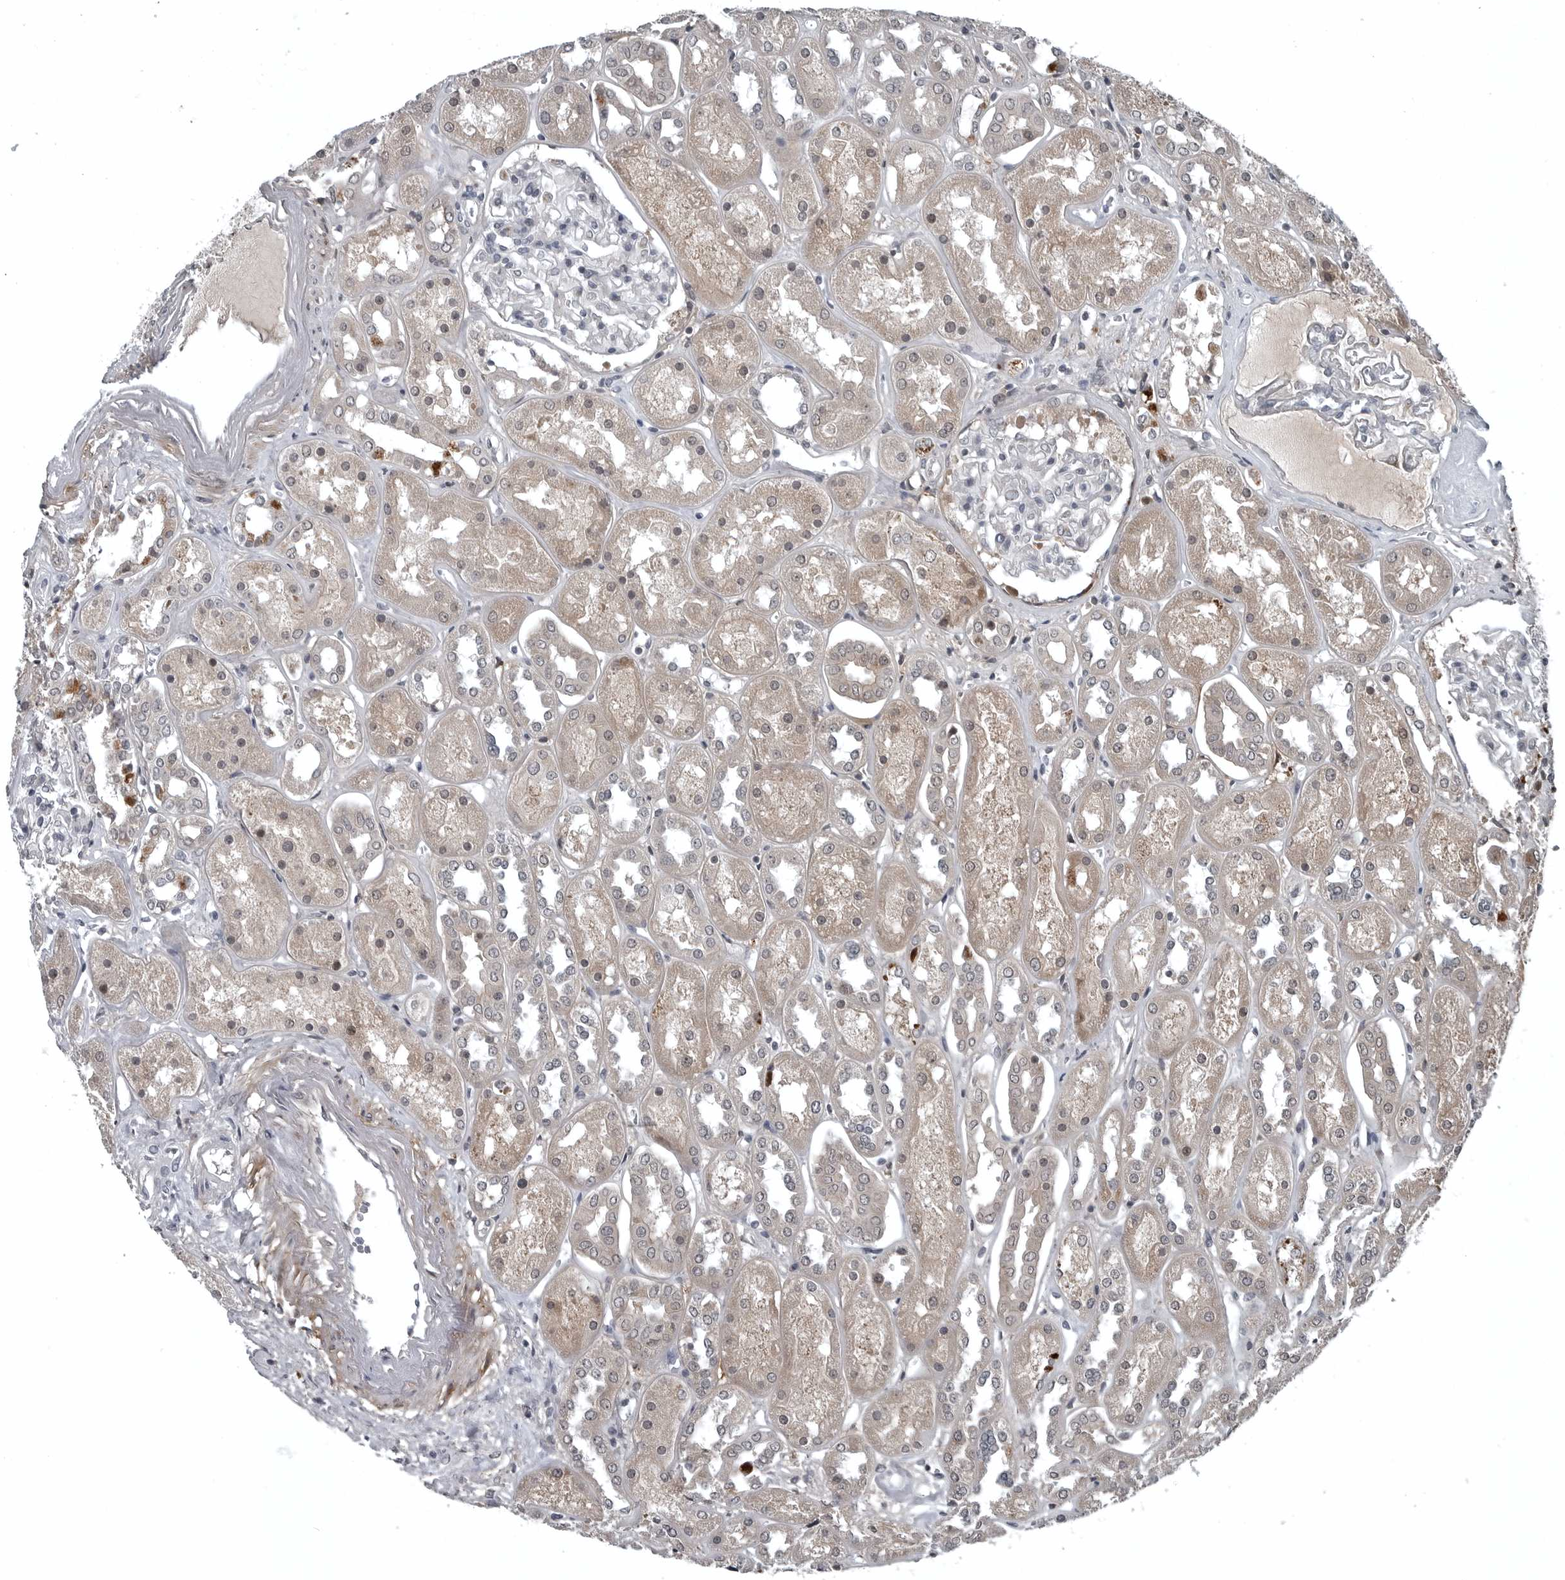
{"staining": {"intensity": "moderate", "quantity": "<25%", "location": "cytoplasmic/membranous"}, "tissue": "kidney", "cell_type": "Cells in glomeruli", "image_type": "normal", "snomed": [{"axis": "morphology", "description": "Normal tissue, NOS"}, {"axis": "topography", "description": "Kidney"}], "caption": "Immunohistochemistry (IHC) (DAB (3,3'-diaminobenzidine)) staining of benign kidney shows moderate cytoplasmic/membranous protein positivity in about <25% of cells in glomeruli. Immunohistochemistry (IHC) stains the protein of interest in brown and the nuclei are stained blue.", "gene": "GAK", "patient": {"sex": "male", "age": 70}}